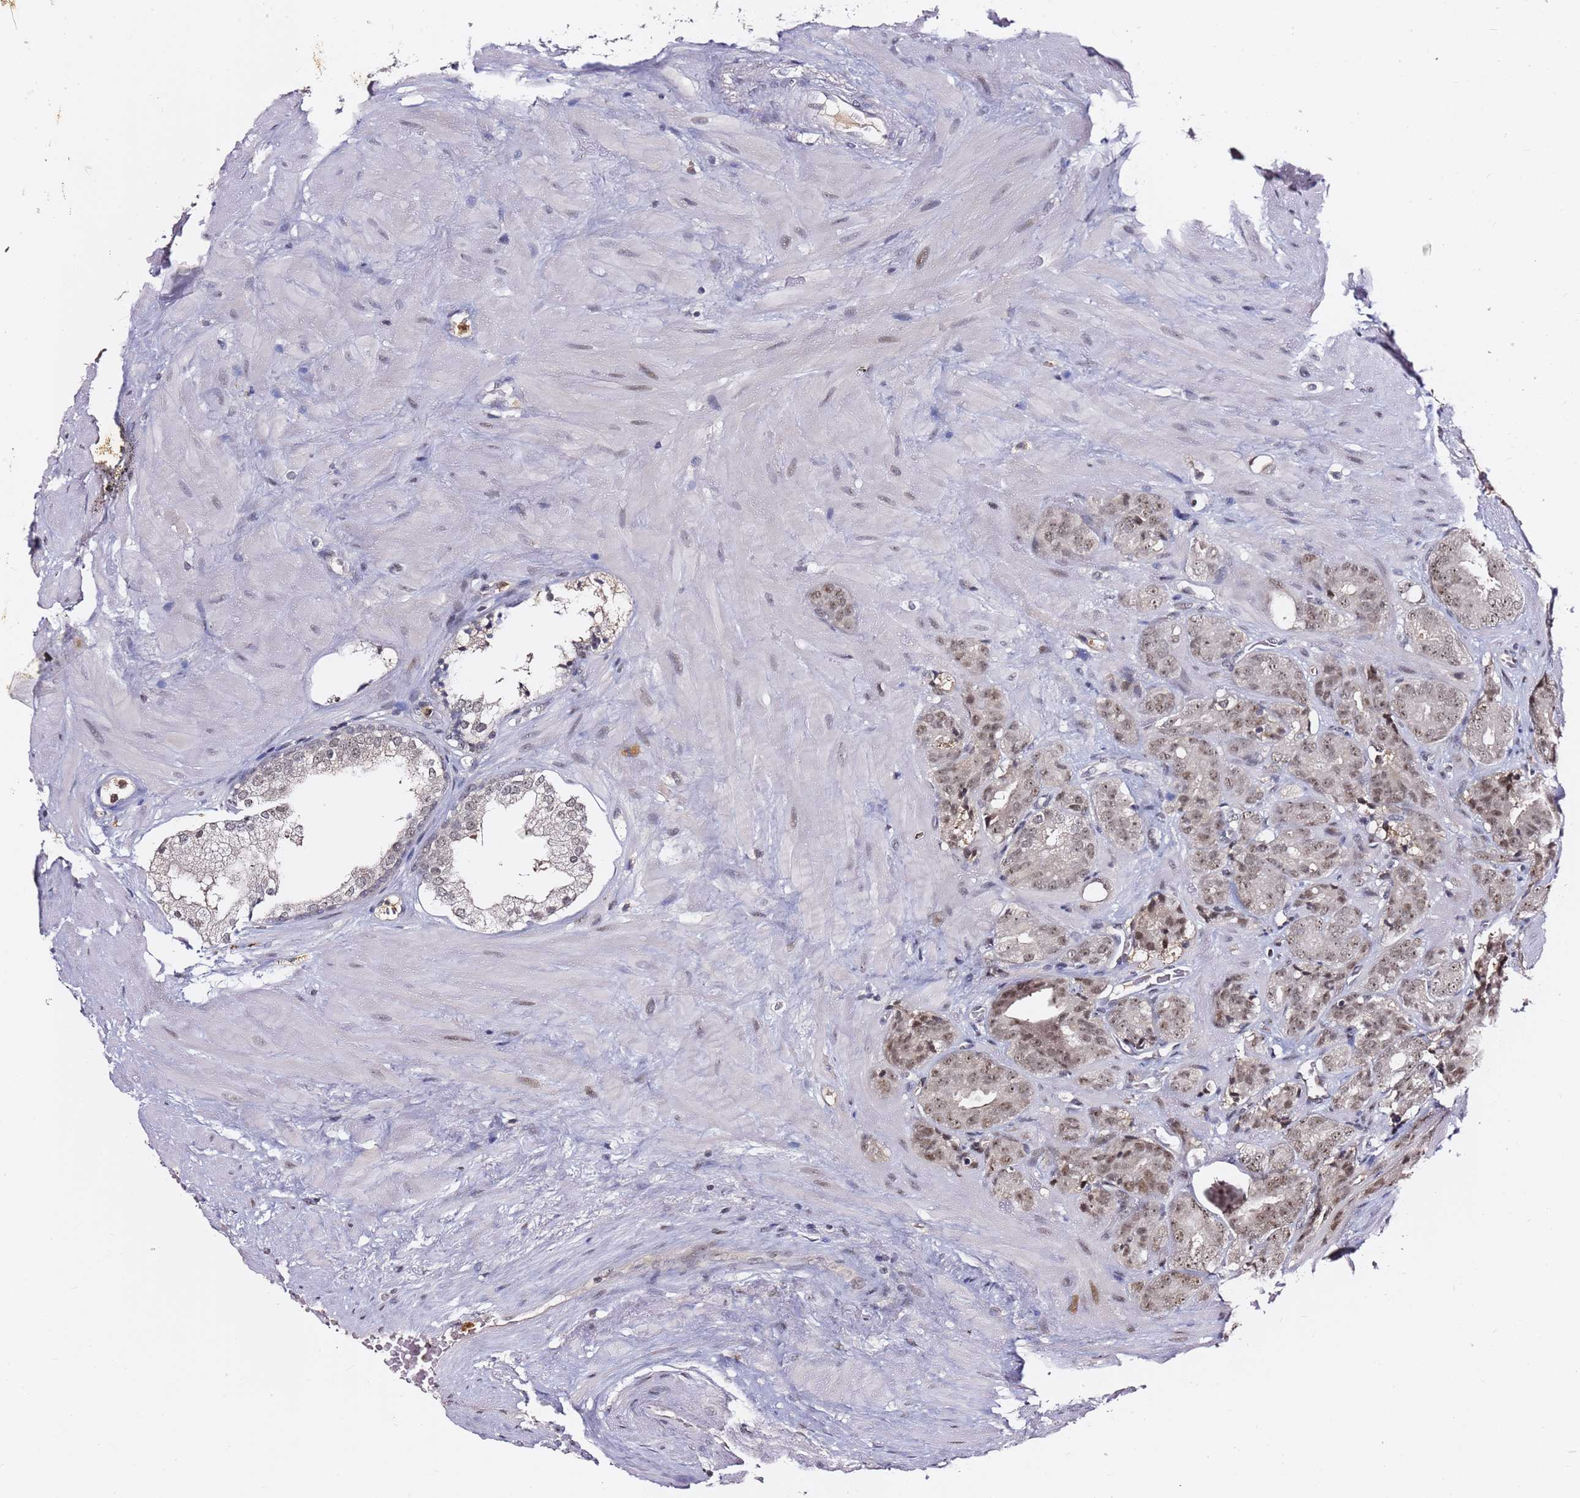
{"staining": {"intensity": "moderate", "quantity": ">75%", "location": "nuclear"}, "tissue": "prostate cancer", "cell_type": "Tumor cells", "image_type": "cancer", "snomed": [{"axis": "morphology", "description": "Adenocarcinoma, High grade"}, {"axis": "topography", "description": "Prostate"}], "caption": "DAB (3,3'-diaminobenzidine) immunohistochemical staining of human prostate cancer exhibits moderate nuclear protein positivity in approximately >75% of tumor cells. The staining was performed using DAB (3,3'-diaminobenzidine) to visualize the protein expression in brown, while the nuclei were stained in blue with hematoxylin (Magnification: 20x).", "gene": "FCF1", "patient": {"sex": "male", "age": 63}}